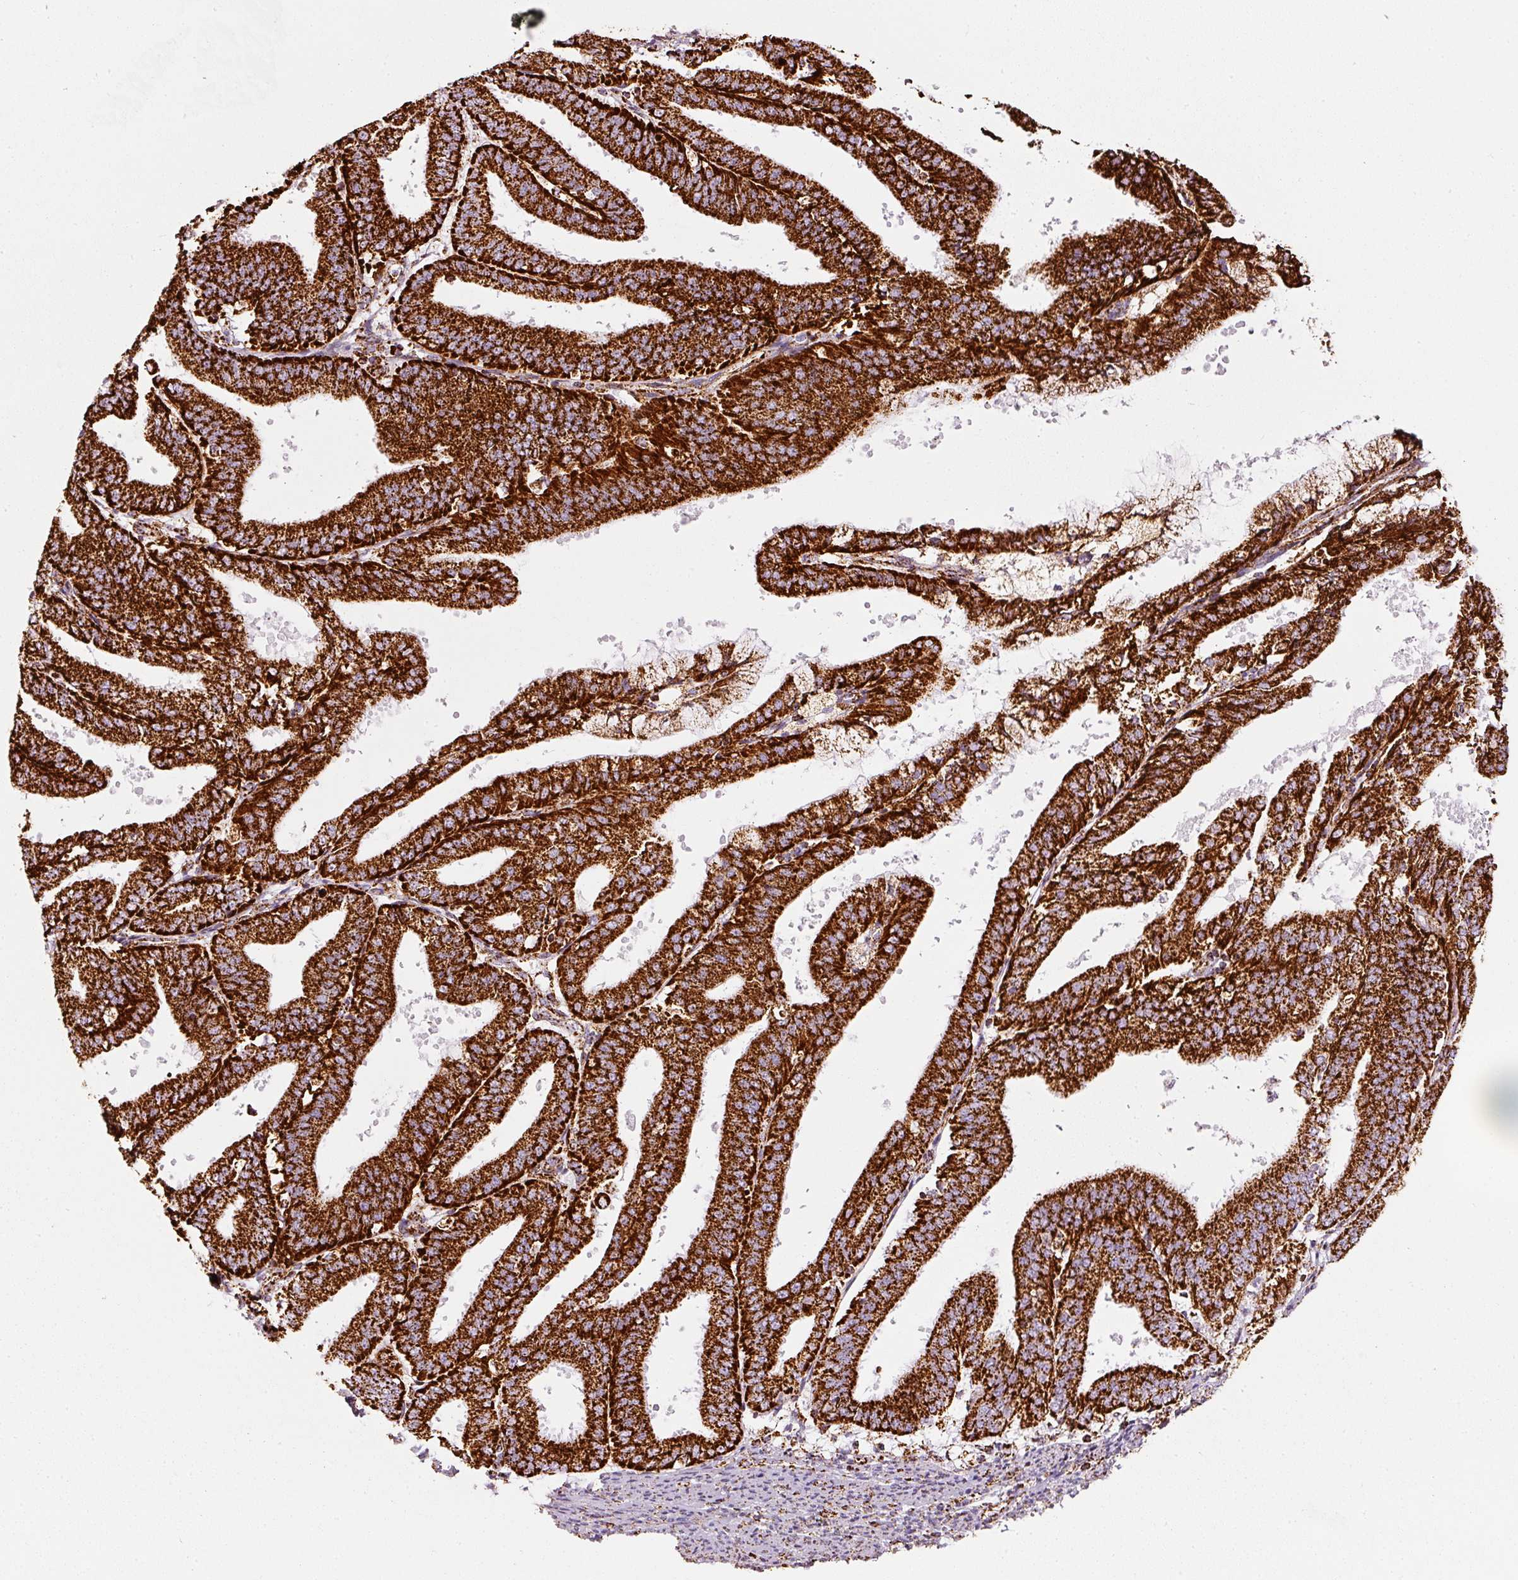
{"staining": {"intensity": "strong", "quantity": ">75%", "location": "cytoplasmic/membranous"}, "tissue": "endometrial cancer", "cell_type": "Tumor cells", "image_type": "cancer", "snomed": [{"axis": "morphology", "description": "Adenocarcinoma, NOS"}, {"axis": "topography", "description": "Endometrium"}], "caption": "Immunohistochemical staining of adenocarcinoma (endometrial) demonstrates high levels of strong cytoplasmic/membranous staining in about >75% of tumor cells. (DAB IHC with brightfield microscopy, high magnification).", "gene": "MT-CO2", "patient": {"sex": "female", "age": 63}}